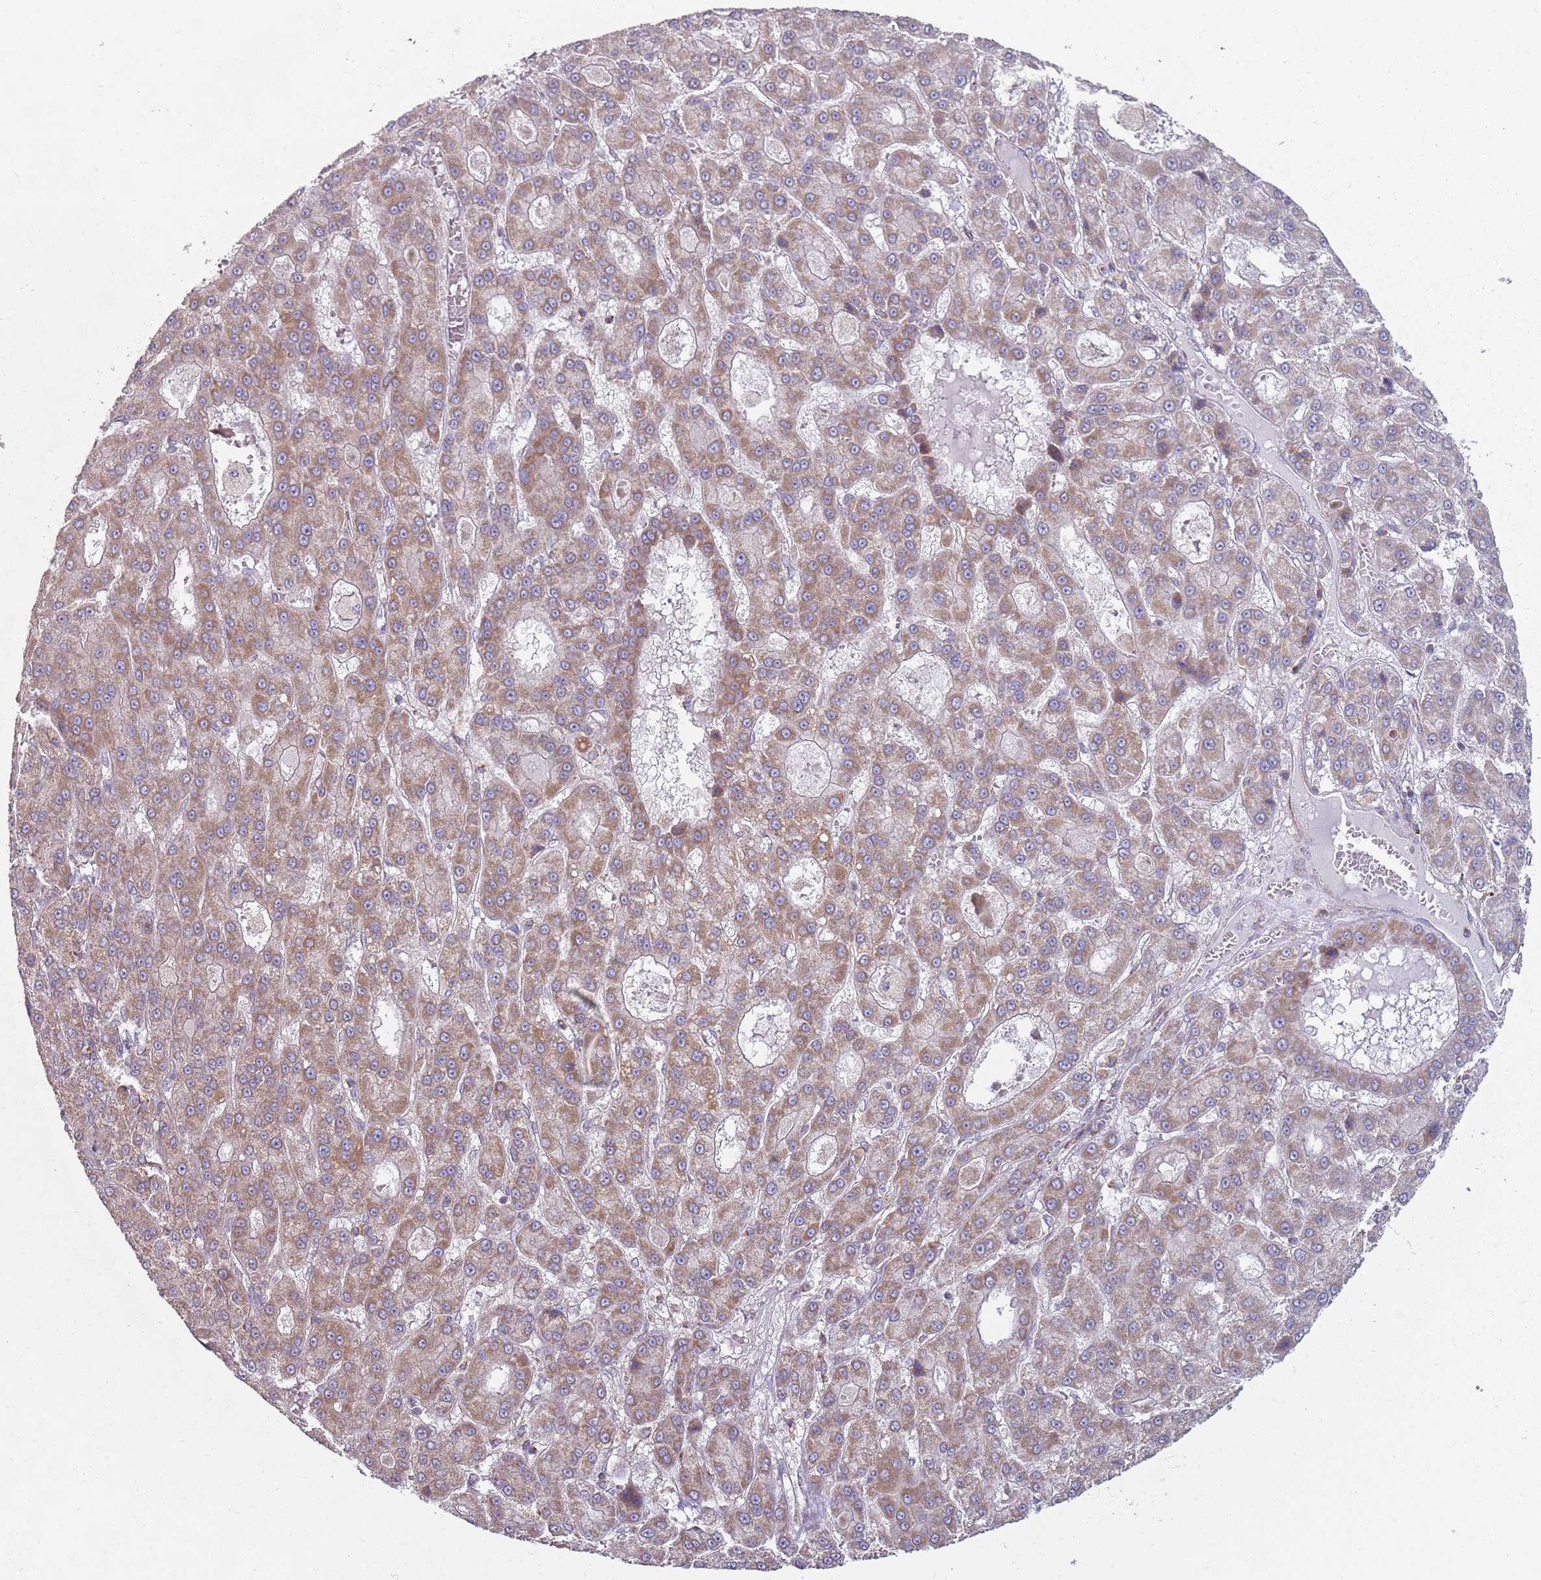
{"staining": {"intensity": "moderate", "quantity": "25%-75%", "location": "cytoplasmic/membranous"}, "tissue": "liver cancer", "cell_type": "Tumor cells", "image_type": "cancer", "snomed": [{"axis": "morphology", "description": "Carcinoma, Hepatocellular, NOS"}, {"axis": "topography", "description": "Liver"}], "caption": "Tumor cells demonstrate medium levels of moderate cytoplasmic/membranous staining in about 25%-75% of cells in human liver hepatocellular carcinoma. The protein of interest is shown in brown color, while the nuclei are stained blue.", "gene": "GAS8", "patient": {"sex": "male", "age": 70}}